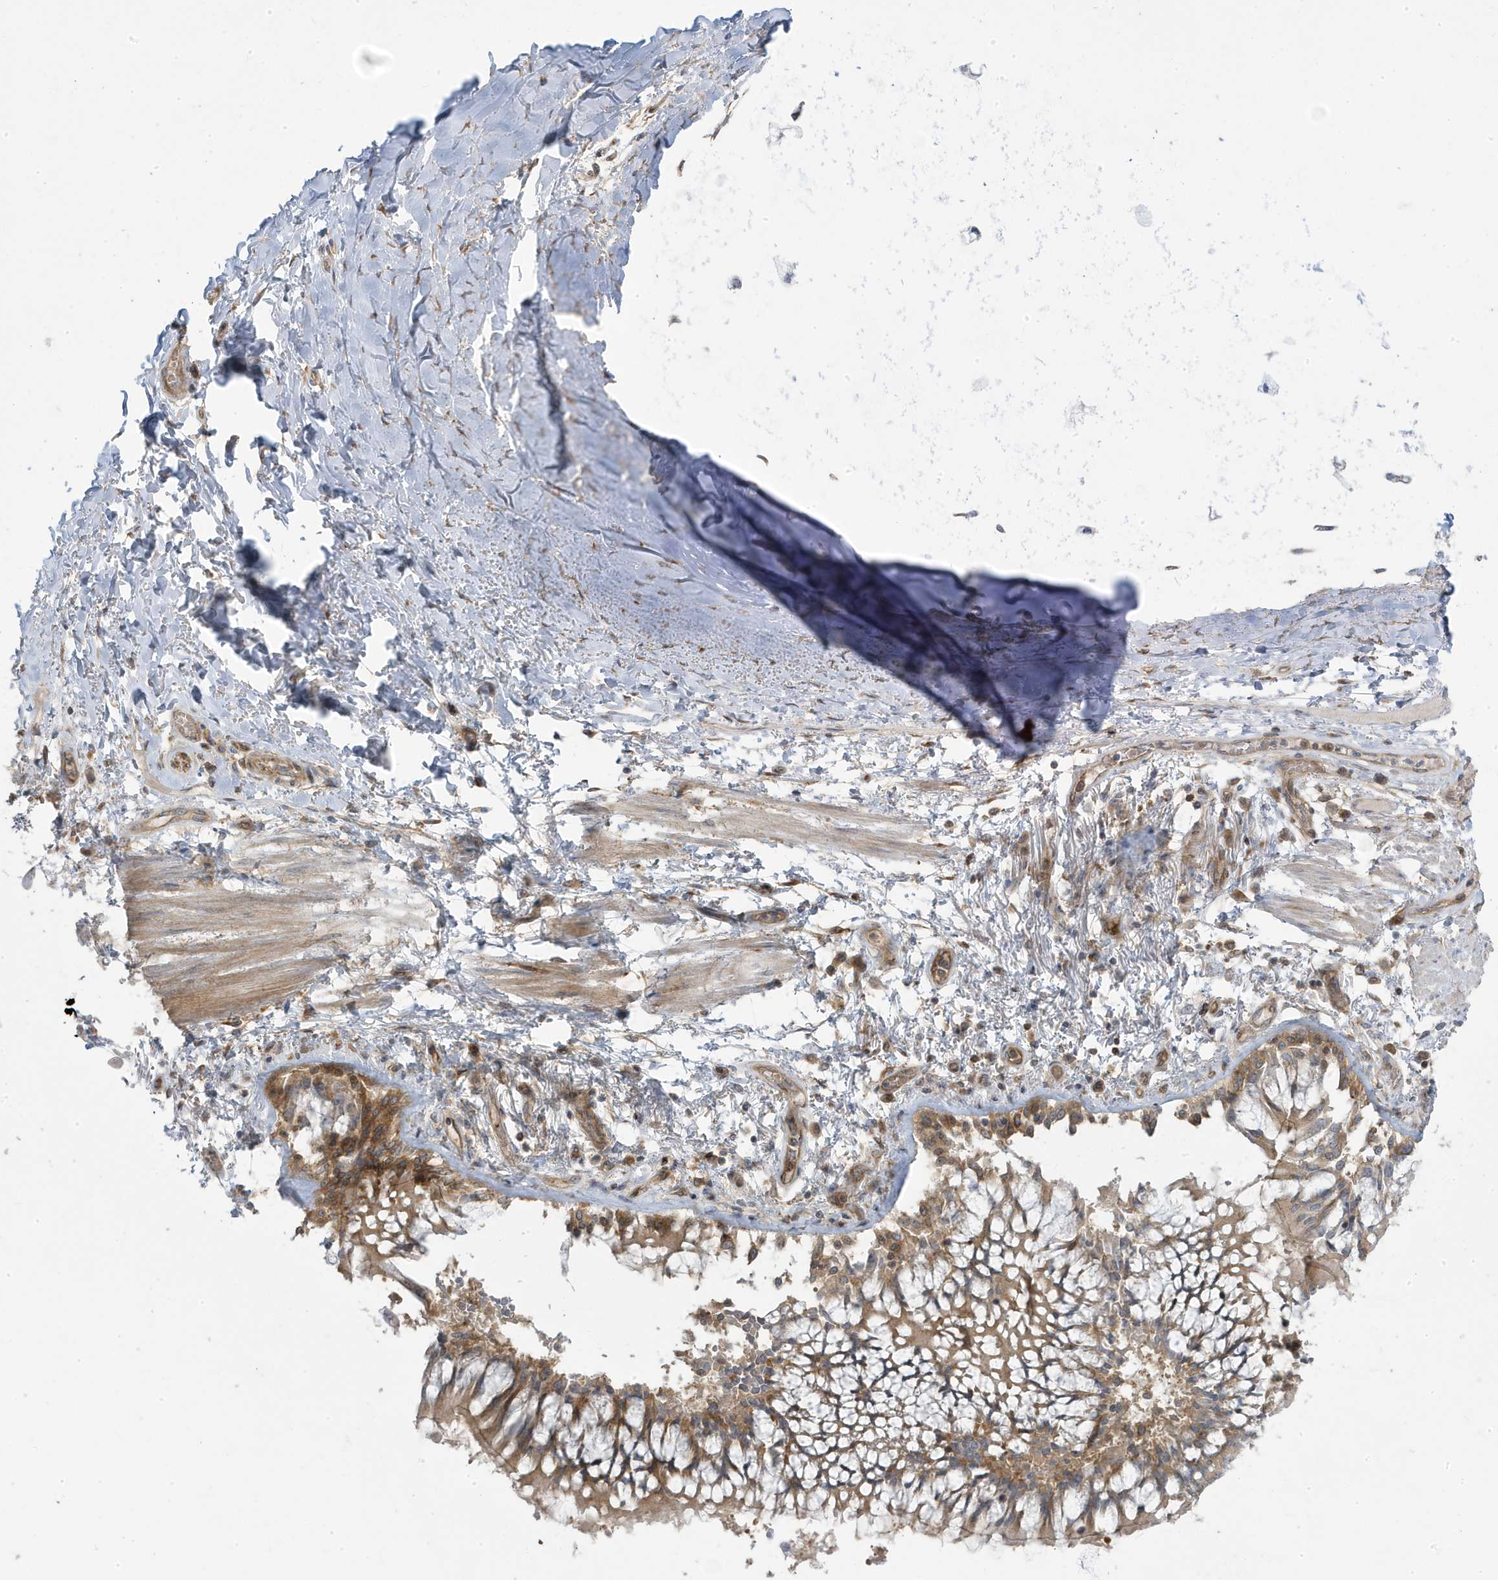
{"staining": {"intensity": "weak", "quantity": "25%-75%", "location": "cytoplasmic/membranous"}, "tissue": "adipose tissue", "cell_type": "Adipocytes", "image_type": "normal", "snomed": [{"axis": "morphology", "description": "Normal tissue, NOS"}, {"axis": "topography", "description": "Cartilage tissue"}, {"axis": "topography", "description": "Bronchus"}, {"axis": "topography", "description": "Lung"}, {"axis": "topography", "description": "Peripheral nerve tissue"}], "caption": "Protein staining of unremarkable adipose tissue exhibits weak cytoplasmic/membranous expression in about 25%-75% of adipocytes. (Brightfield microscopy of DAB IHC at high magnification).", "gene": "STAM", "patient": {"sex": "female", "age": 49}}